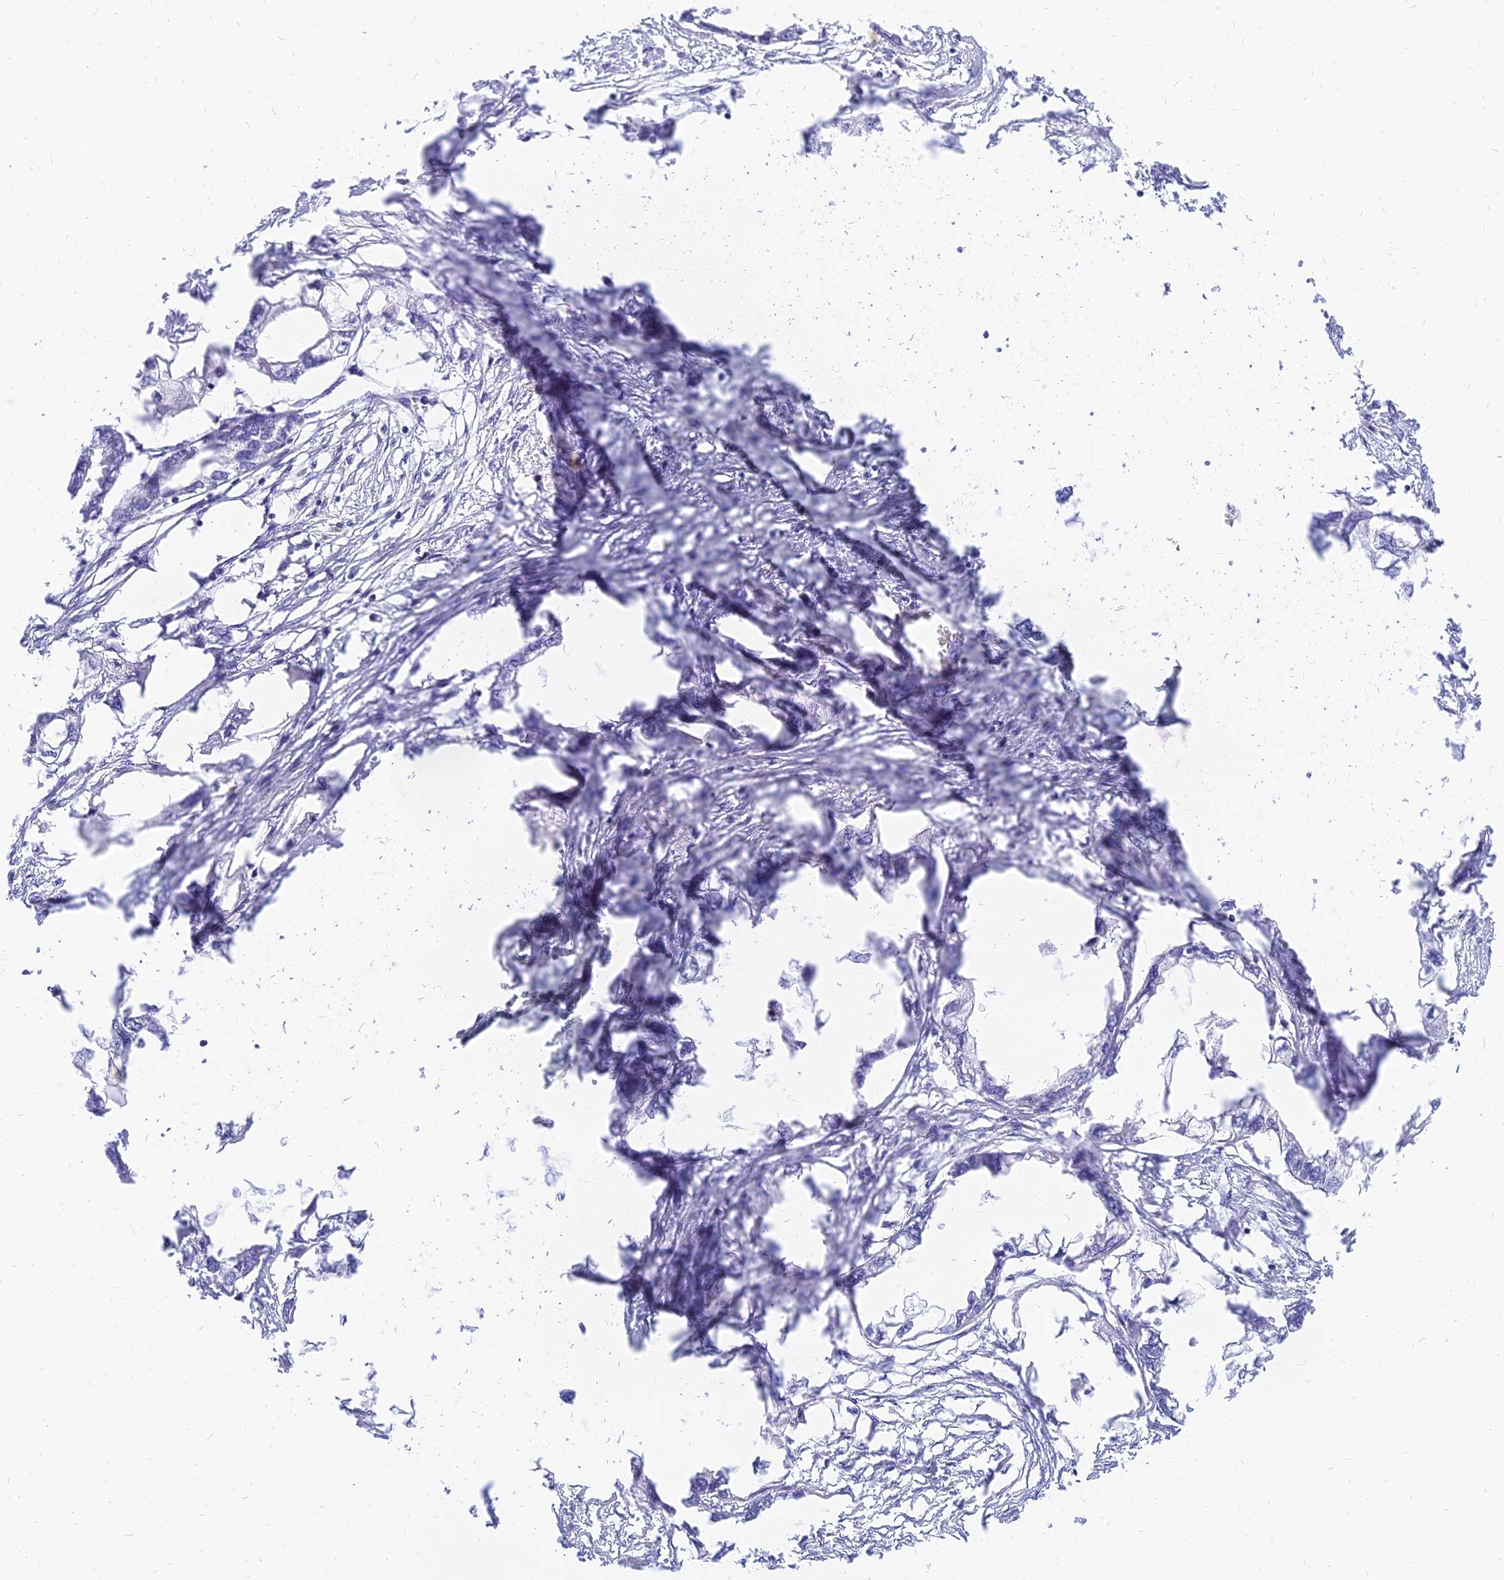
{"staining": {"intensity": "negative", "quantity": "none", "location": "none"}, "tissue": "endometrial cancer", "cell_type": "Tumor cells", "image_type": "cancer", "snomed": [{"axis": "morphology", "description": "Adenocarcinoma, NOS"}, {"axis": "morphology", "description": "Adenocarcinoma, metastatic, NOS"}, {"axis": "topography", "description": "Adipose tissue"}, {"axis": "topography", "description": "Endometrium"}], "caption": "Human metastatic adenocarcinoma (endometrial) stained for a protein using immunohistochemistry demonstrates no staining in tumor cells.", "gene": "TMEM161B", "patient": {"sex": "female", "age": 67}}